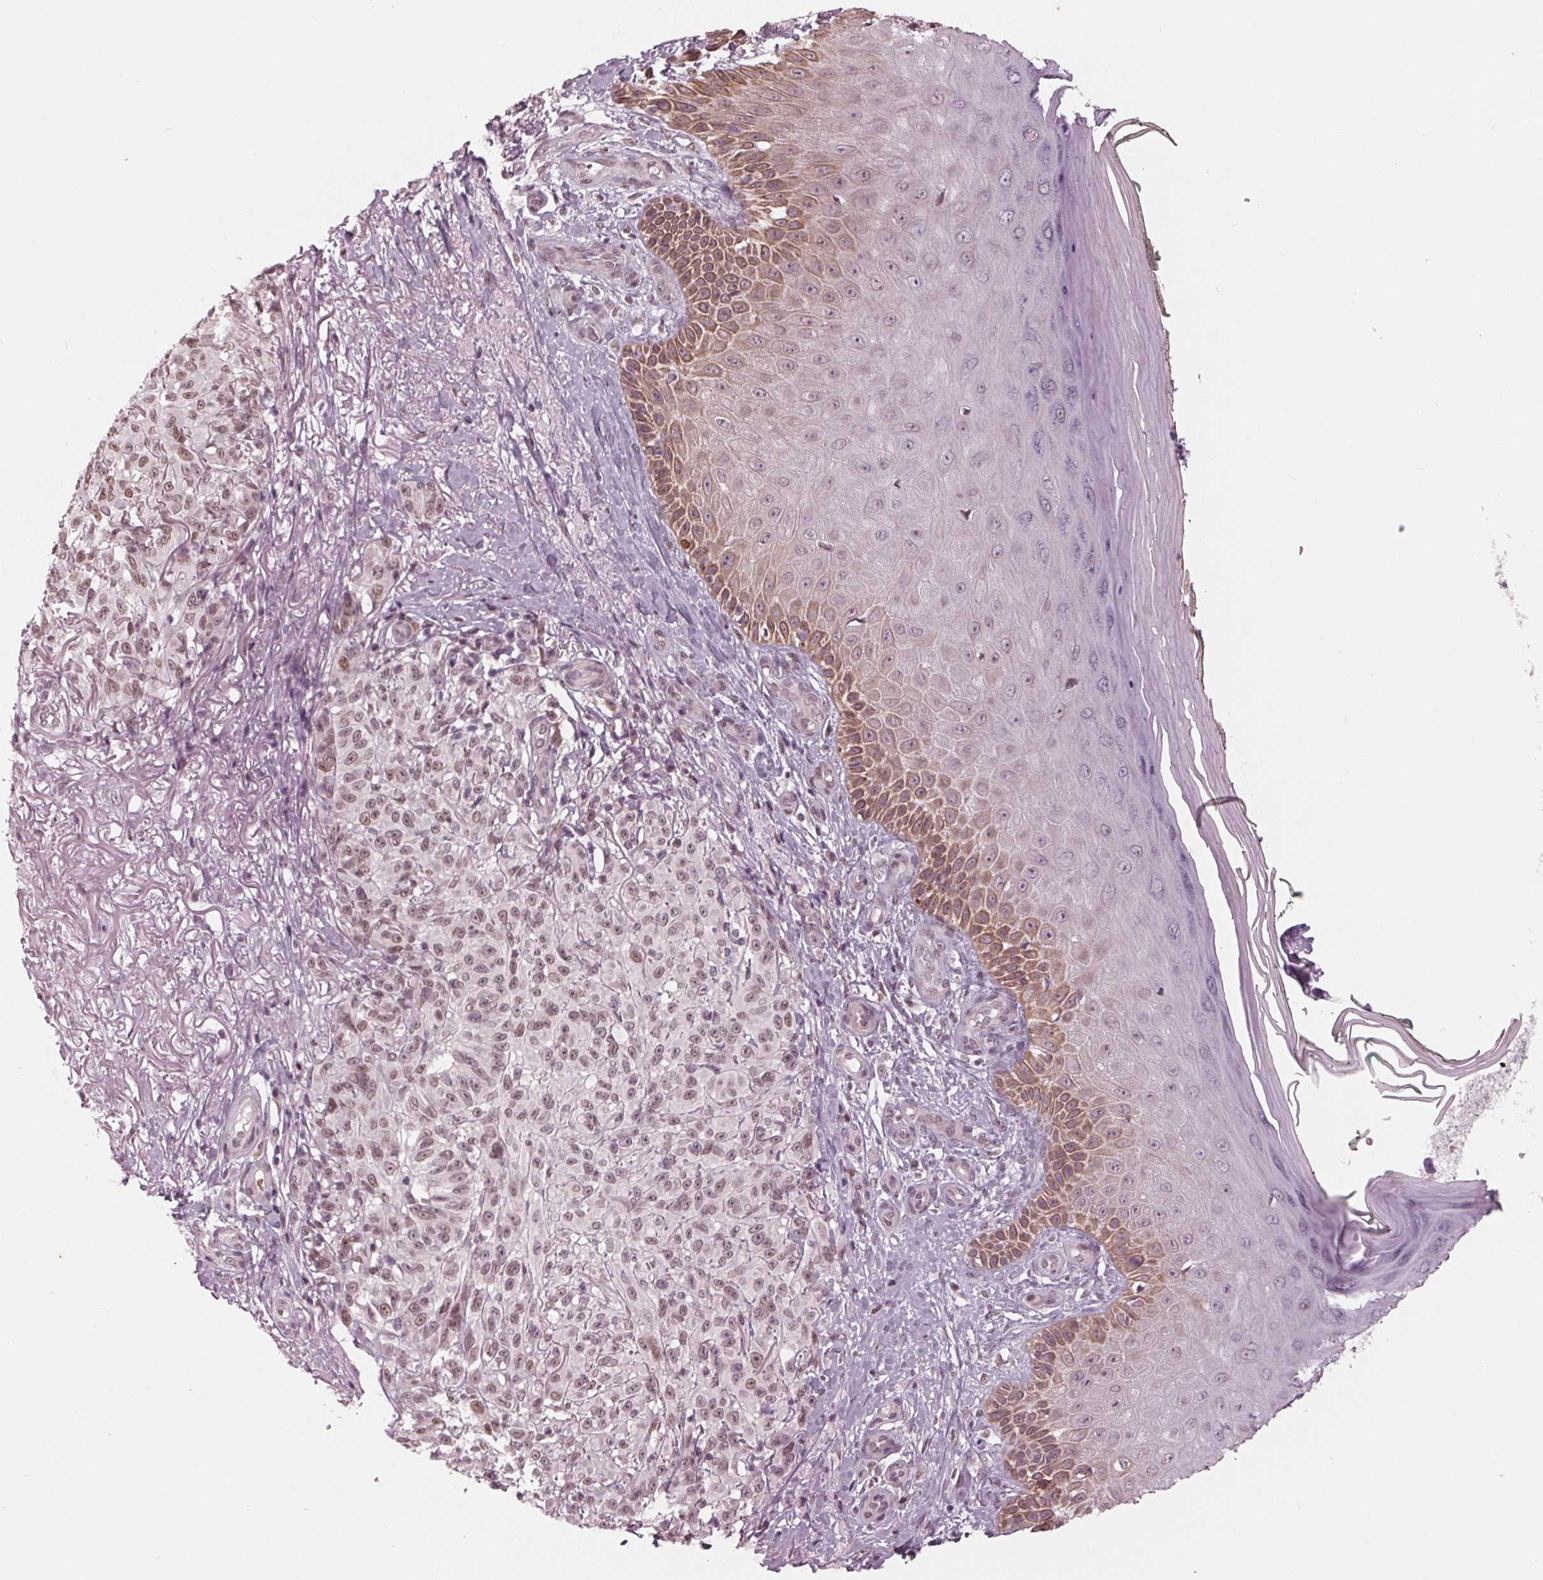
{"staining": {"intensity": "weak", "quantity": ">75%", "location": "nuclear"}, "tissue": "melanoma", "cell_type": "Tumor cells", "image_type": "cancer", "snomed": [{"axis": "morphology", "description": "Malignant melanoma, NOS"}, {"axis": "topography", "description": "Skin"}], "caption": "This is an image of immunohistochemistry staining of melanoma, which shows weak positivity in the nuclear of tumor cells.", "gene": "DNMT3L", "patient": {"sex": "female", "age": 85}}